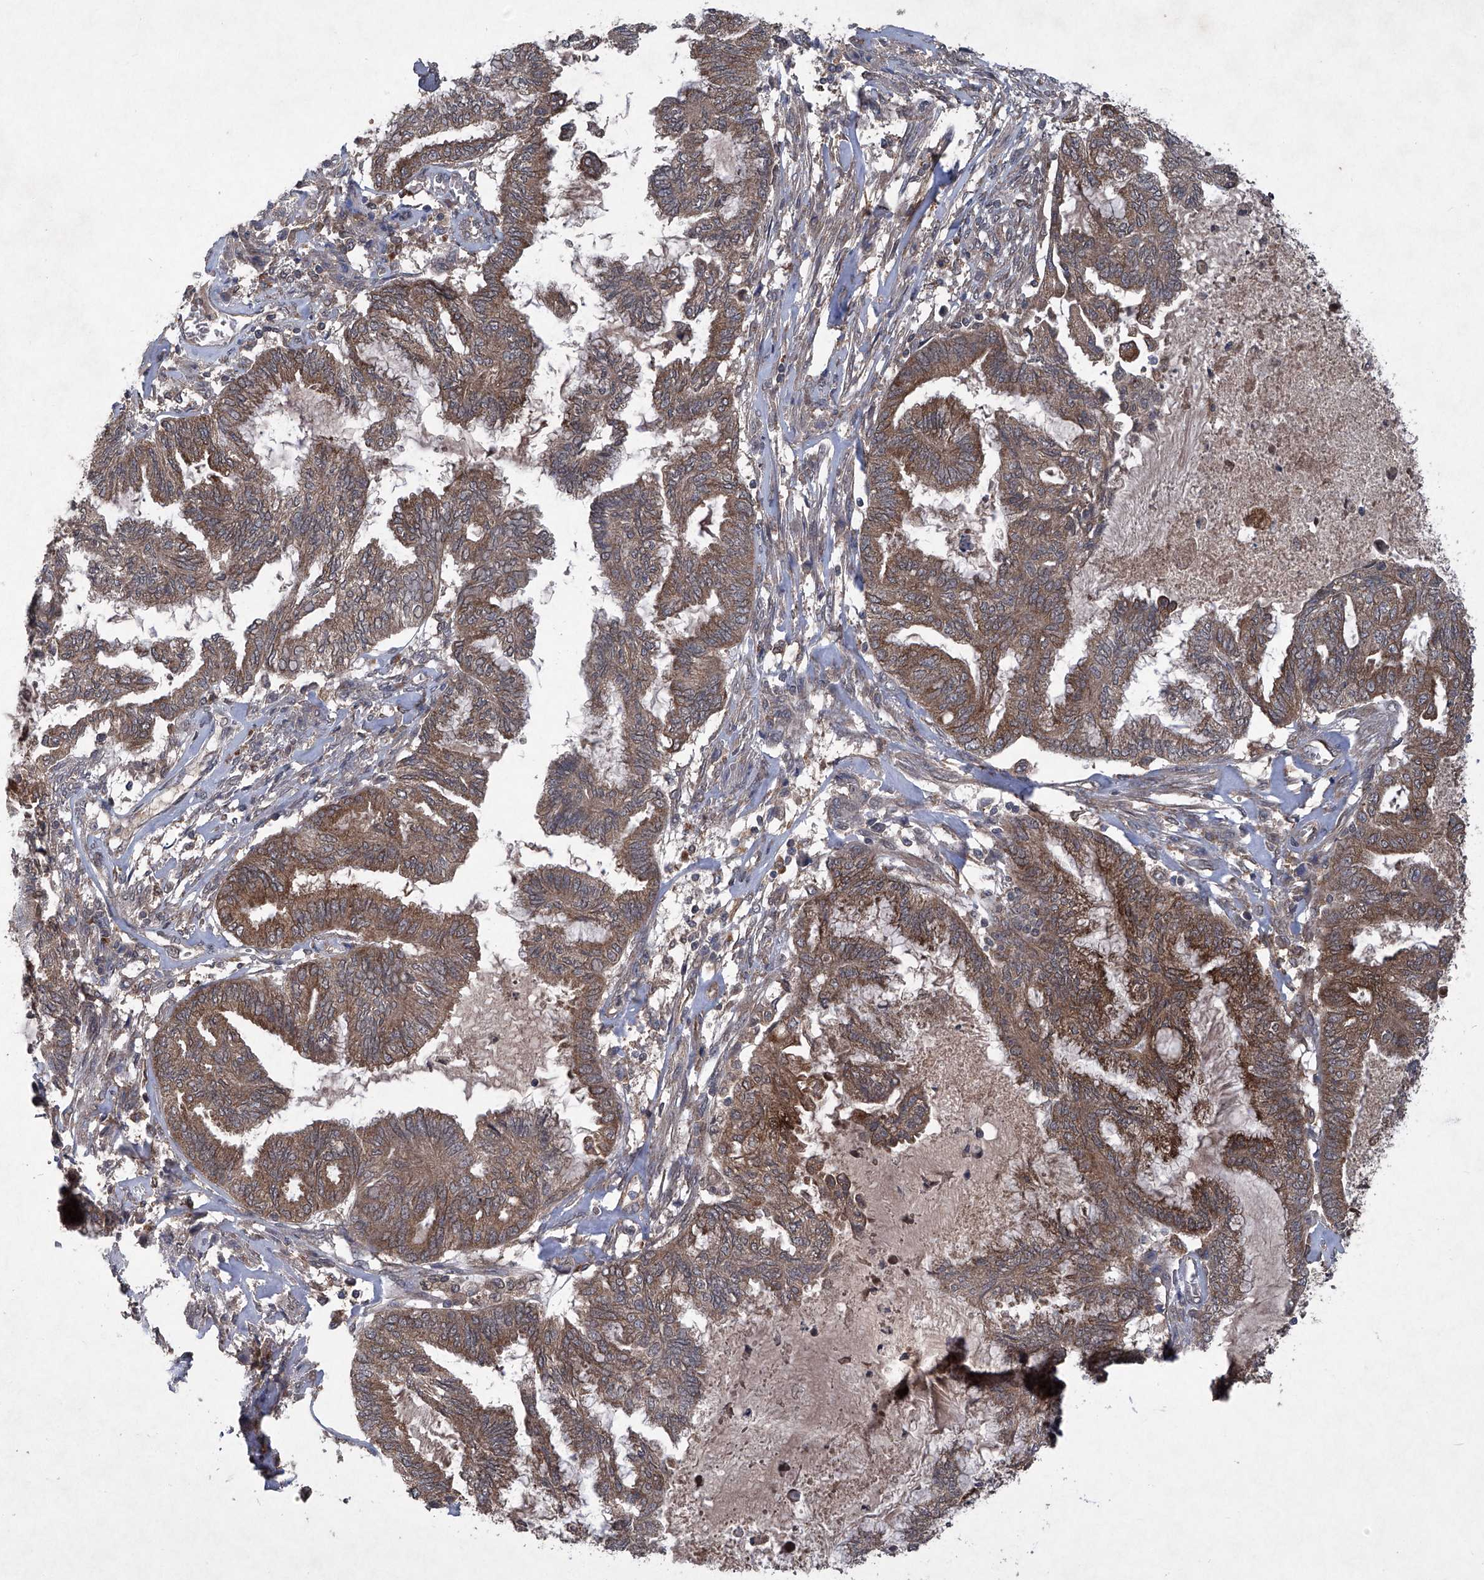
{"staining": {"intensity": "moderate", "quantity": ">75%", "location": "cytoplasmic/membranous"}, "tissue": "endometrial cancer", "cell_type": "Tumor cells", "image_type": "cancer", "snomed": [{"axis": "morphology", "description": "Adenocarcinoma, NOS"}, {"axis": "topography", "description": "Endometrium"}], "caption": "Moderate cytoplasmic/membranous protein expression is identified in about >75% of tumor cells in endometrial cancer.", "gene": "SUMF2", "patient": {"sex": "female", "age": 86}}